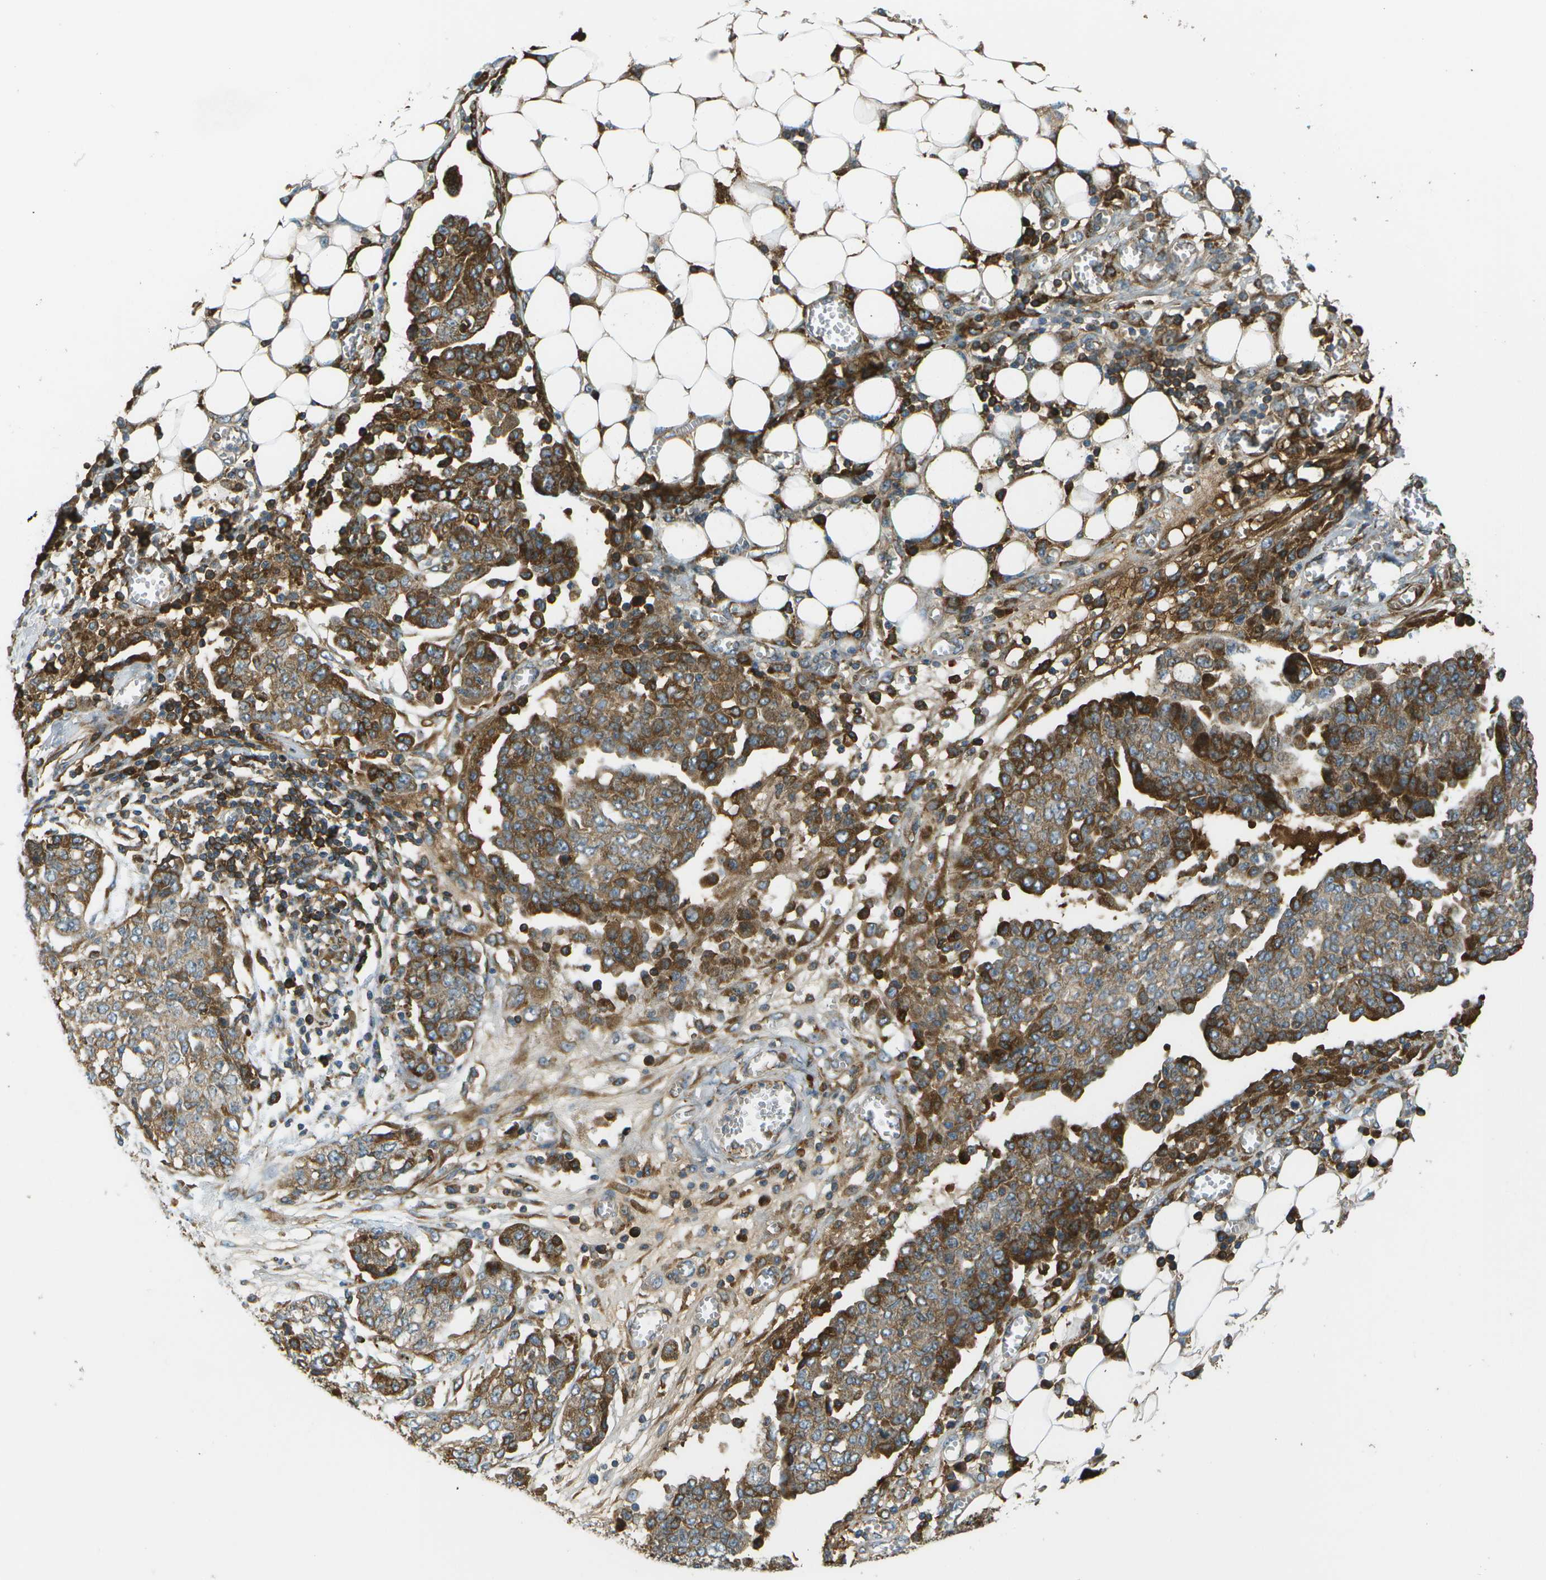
{"staining": {"intensity": "strong", "quantity": "25%-75%", "location": "cytoplasmic/membranous"}, "tissue": "ovarian cancer", "cell_type": "Tumor cells", "image_type": "cancer", "snomed": [{"axis": "morphology", "description": "Cystadenocarcinoma, serous, NOS"}, {"axis": "topography", "description": "Soft tissue"}, {"axis": "topography", "description": "Ovary"}], "caption": "Protein analysis of ovarian serous cystadenocarcinoma tissue exhibits strong cytoplasmic/membranous expression in approximately 25%-75% of tumor cells.", "gene": "USP30", "patient": {"sex": "female", "age": 57}}